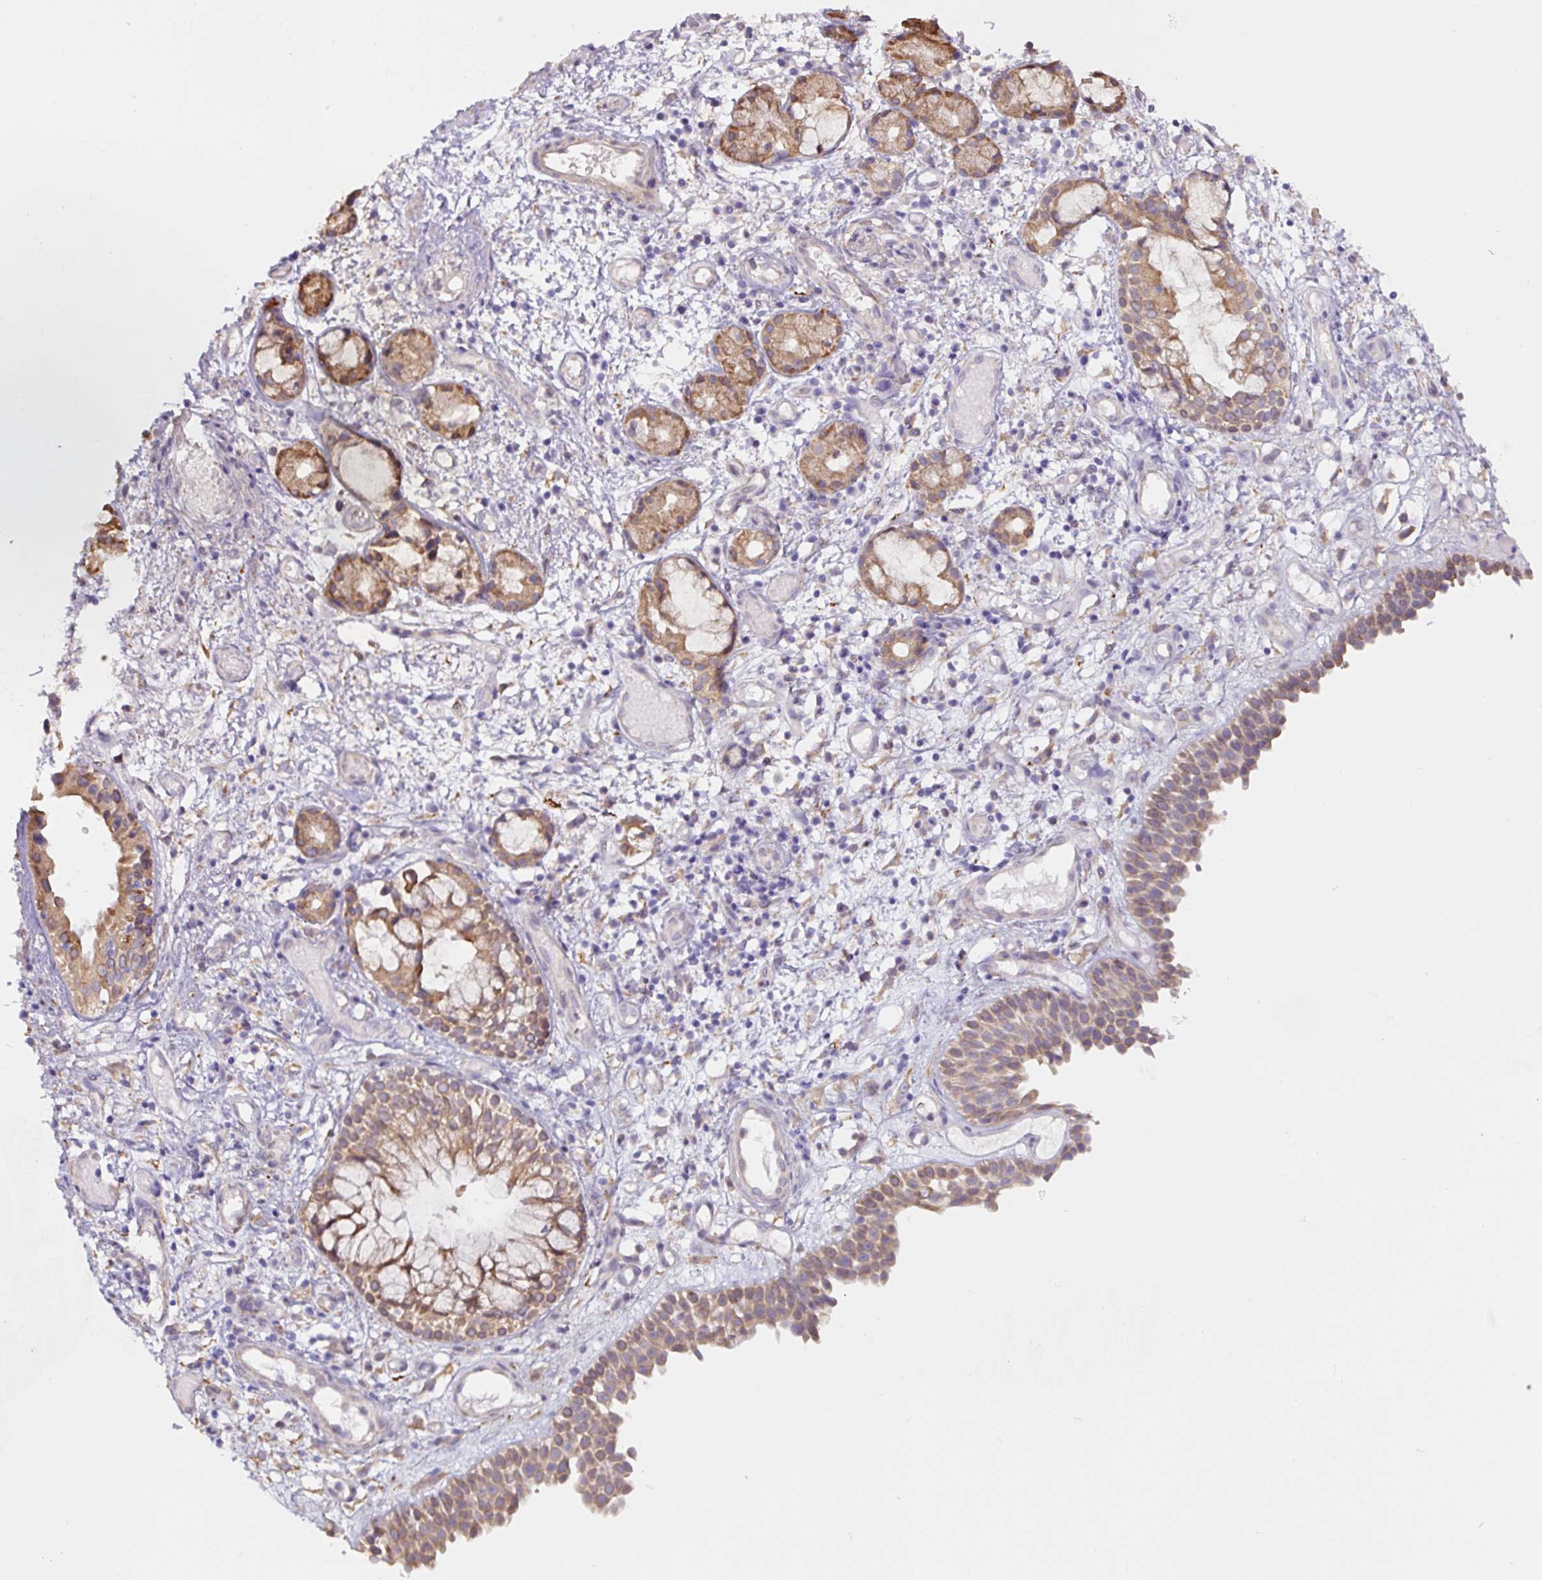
{"staining": {"intensity": "moderate", "quantity": "25%-75%", "location": "cytoplasmic/membranous,nuclear"}, "tissue": "nasopharynx", "cell_type": "Respiratory epithelial cells", "image_type": "normal", "snomed": [{"axis": "morphology", "description": "Normal tissue, NOS"}, {"axis": "morphology", "description": "Inflammation, NOS"}, {"axis": "topography", "description": "Nasopharynx"}], "caption": "Respiratory epithelial cells demonstrate moderate cytoplasmic/membranous,nuclear staining in about 25%-75% of cells in normal nasopharynx. (IHC, brightfield microscopy, high magnification).", "gene": "ASRGL1", "patient": {"sex": "male", "age": 54}}